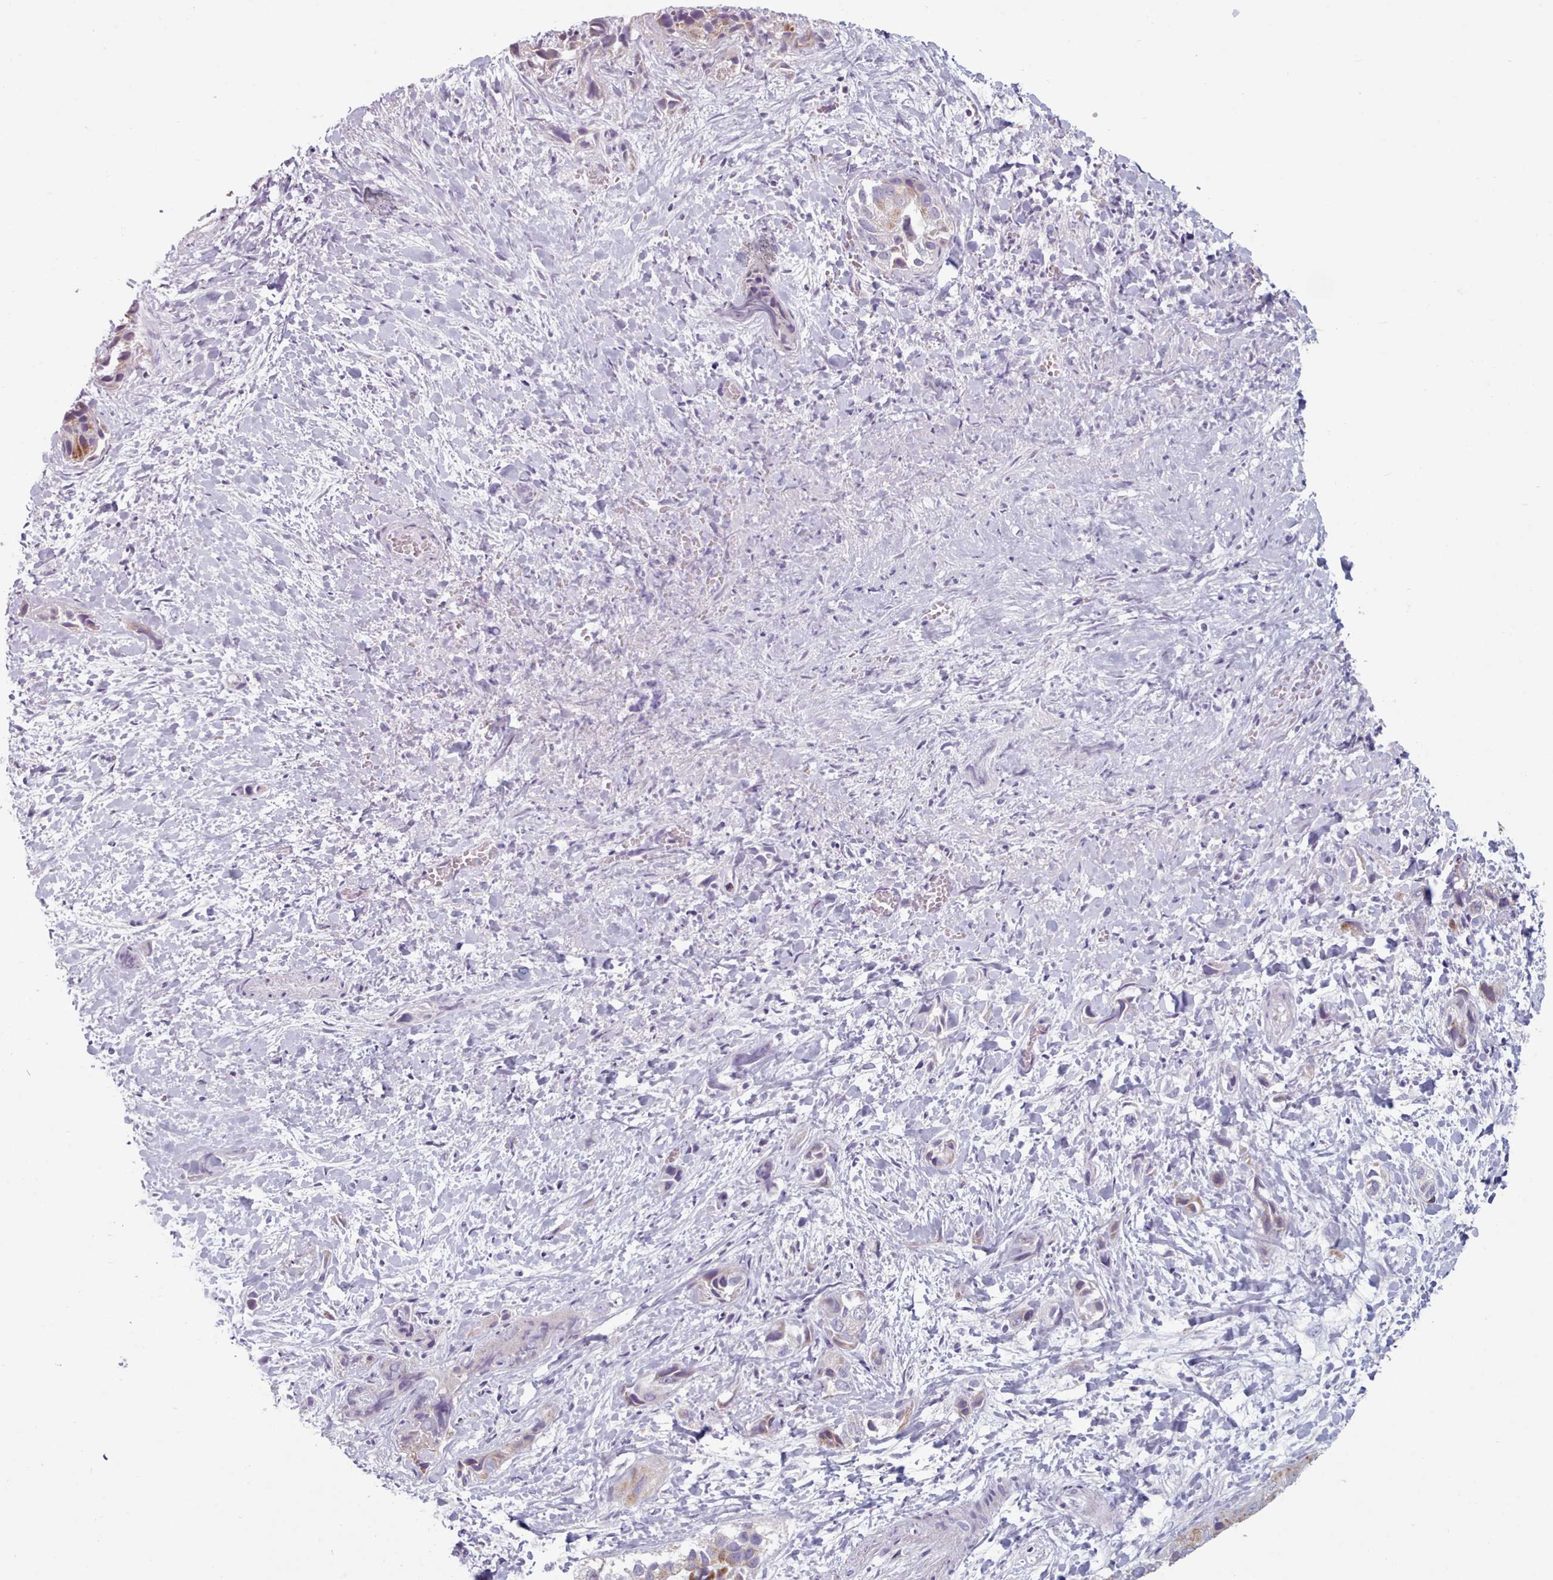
{"staining": {"intensity": "moderate", "quantity": "25%-75%", "location": "cytoplasmic/membranous"}, "tissue": "liver cancer", "cell_type": "Tumor cells", "image_type": "cancer", "snomed": [{"axis": "morphology", "description": "Cholangiocarcinoma"}, {"axis": "topography", "description": "Liver"}], "caption": "A brown stain highlights moderate cytoplasmic/membranous positivity of a protein in liver cancer tumor cells.", "gene": "FAM170B", "patient": {"sex": "female", "age": 52}}